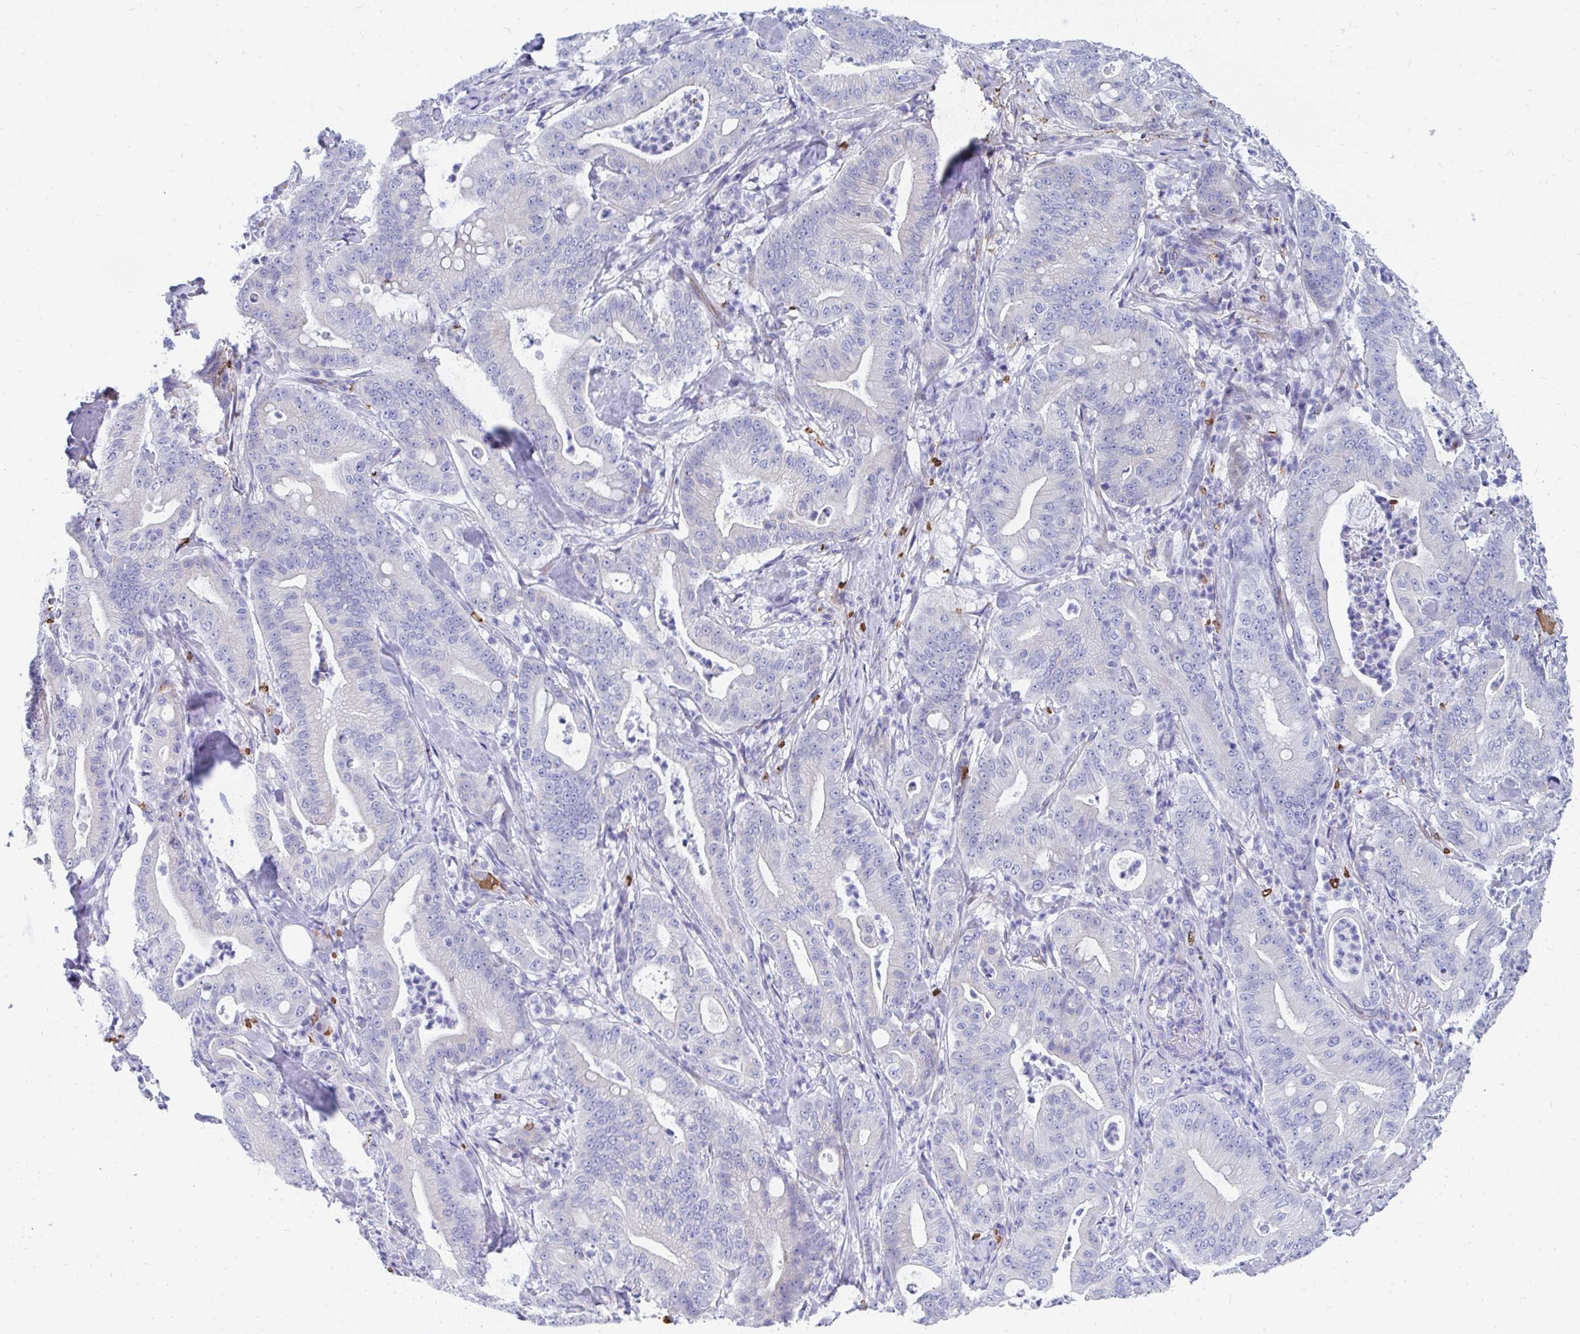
{"staining": {"intensity": "negative", "quantity": "none", "location": "none"}, "tissue": "pancreatic cancer", "cell_type": "Tumor cells", "image_type": "cancer", "snomed": [{"axis": "morphology", "description": "Adenocarcinoma, NOS"}, {"axis": "topography", "description": "Pancreas"}], "caption": "Tumor cells show no significant protein expression in adenocarcinoma (pancreatic).", "gene": "MROH2B", "patient": {"sex": "male", "age": 71}}